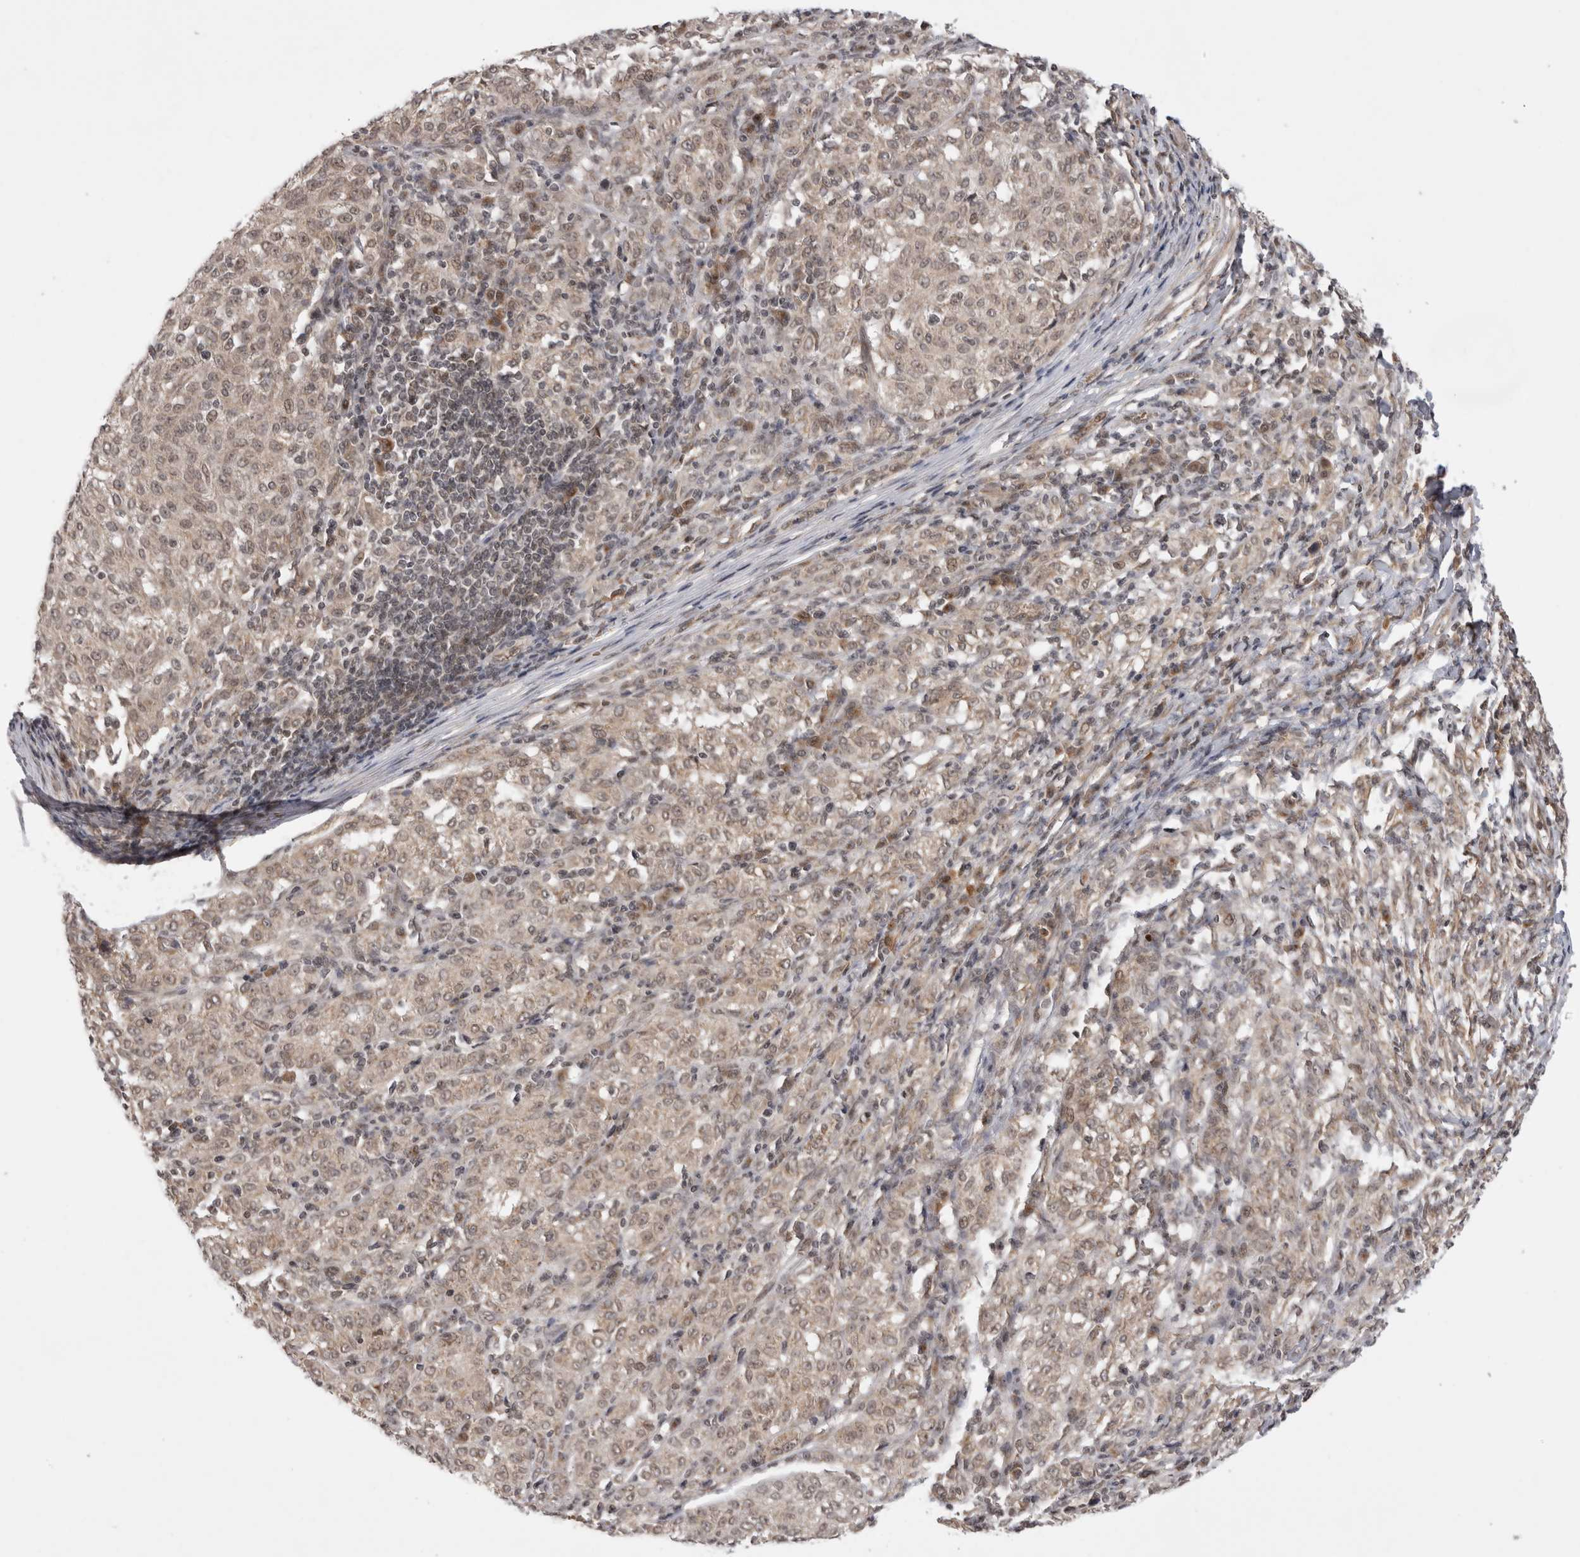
{"staining": {"intensity": "weak", "quantity": ">75%", "location": "nuclear"}, "tissue": "melanoma", "cell_type": "Tumor cells", "image_type": "cancer", "snomed": [{"axis": "morphology", "description": "Malignant melanoma, NOS"}, {"axis": "topography", "description": "Skin"}], "caption": "The micrograph displays a brown stain indicating the presence of a protein in the nuclear of tumor cells in melanoma.", "gene": "TMEM65", "patient": {"sex": "female", "age": 72}}